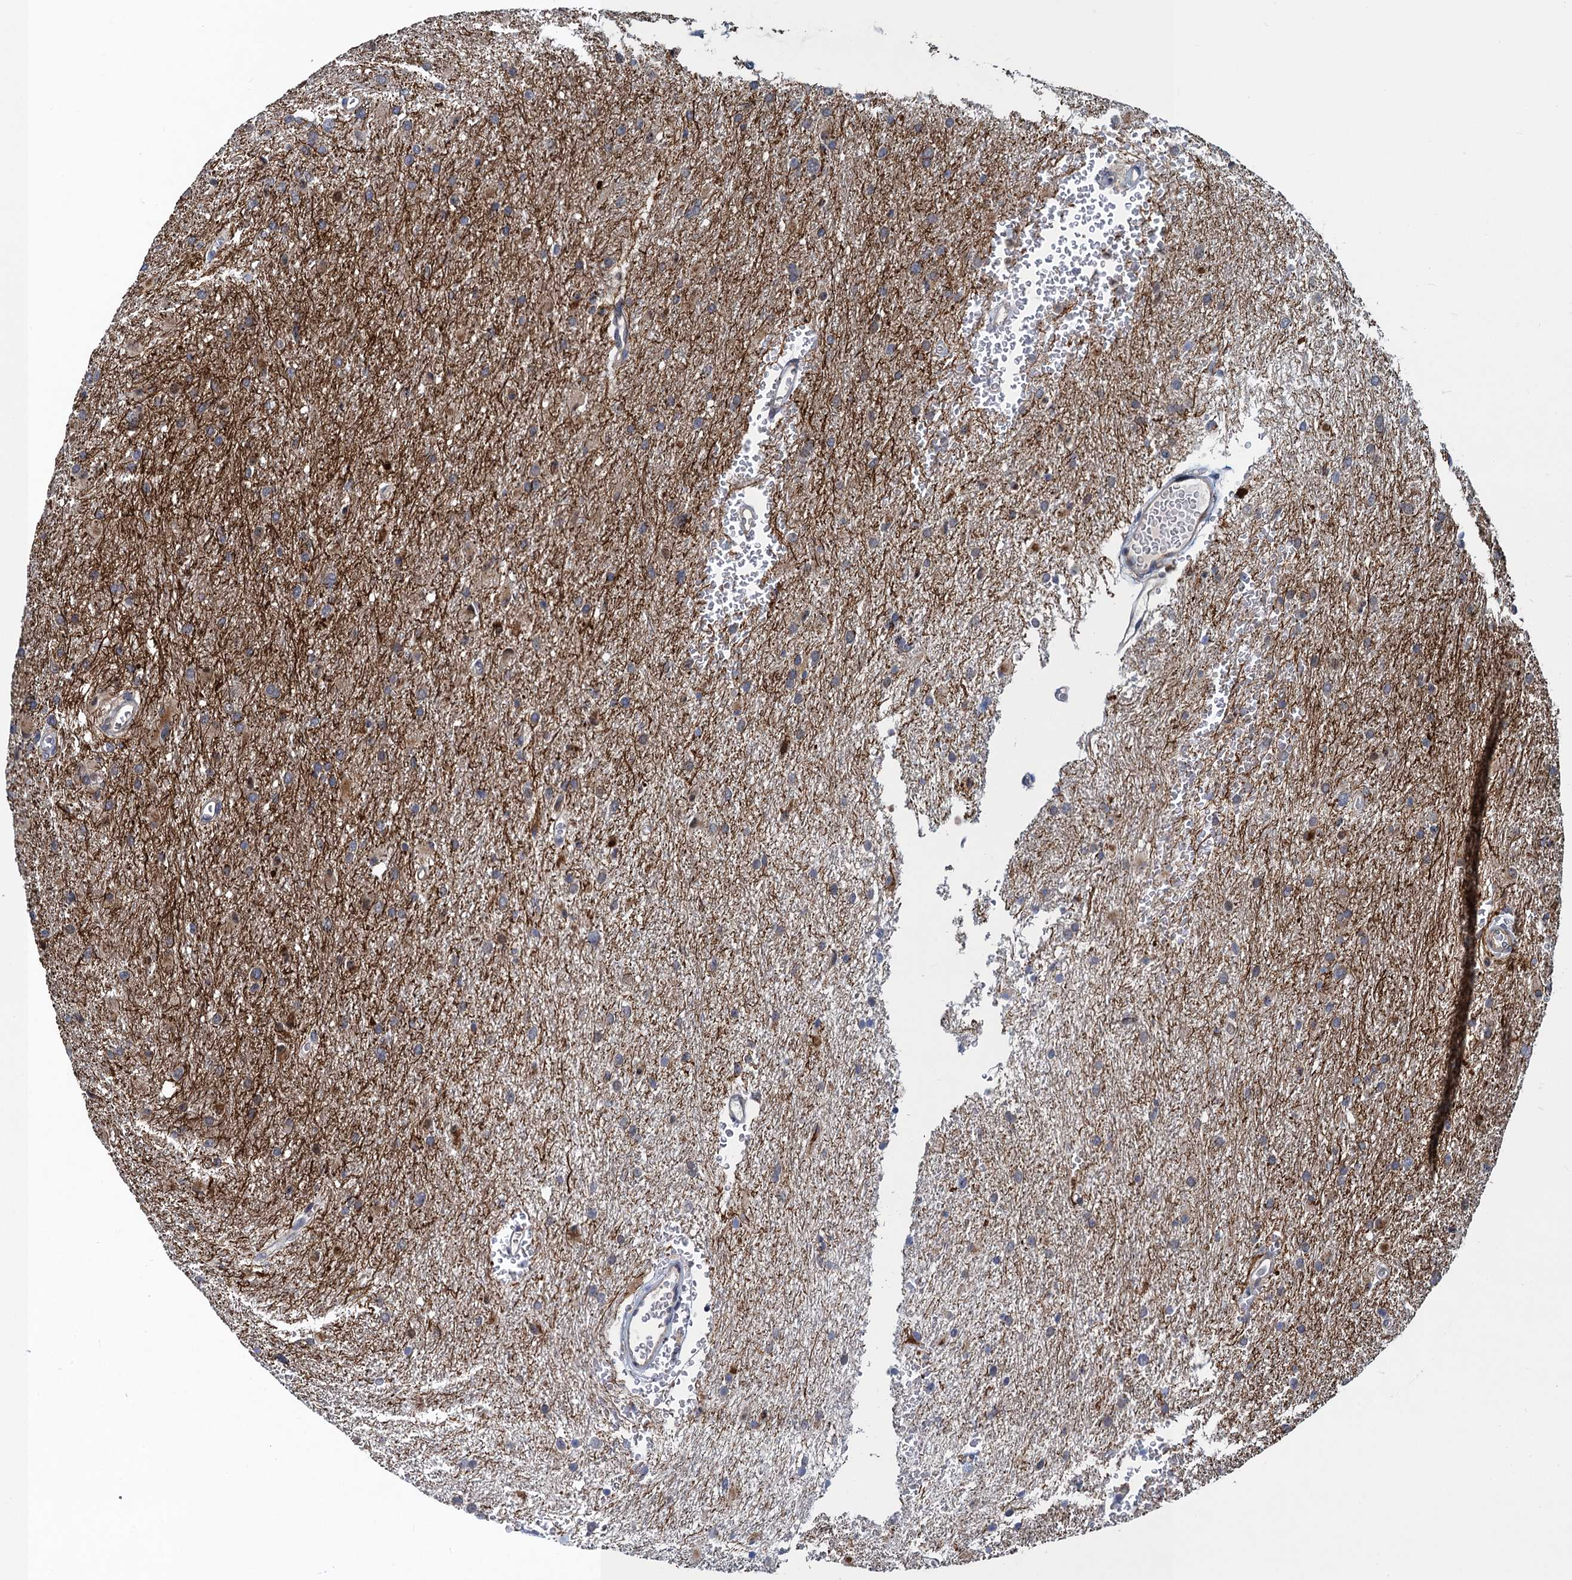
{"staining": {"intensity": "weak", "quantity": "25%-75%", "location": "cytoplasmic/membranous"}, "tissue": "glioma", "cell_type": "Tumor cells", "image_type": "cancer", "snomed": [{"axis": "morphology", "description": "Glioma, malignant, High grade"}, {"axis": "topography", "description": "Cerebral cortex"}], "caption": "Glioma stained for a protein reveals weak cytoplasmic/membranous positivity in tumor cells. The staining was performed using DAB (3,3'-diaminobenzidine), with brown indicating positive protein expression. Nuclei are stained blue with hematoxylin.", "gene": "ATOSA", "patient": {"sex": "female", "age": 36}}